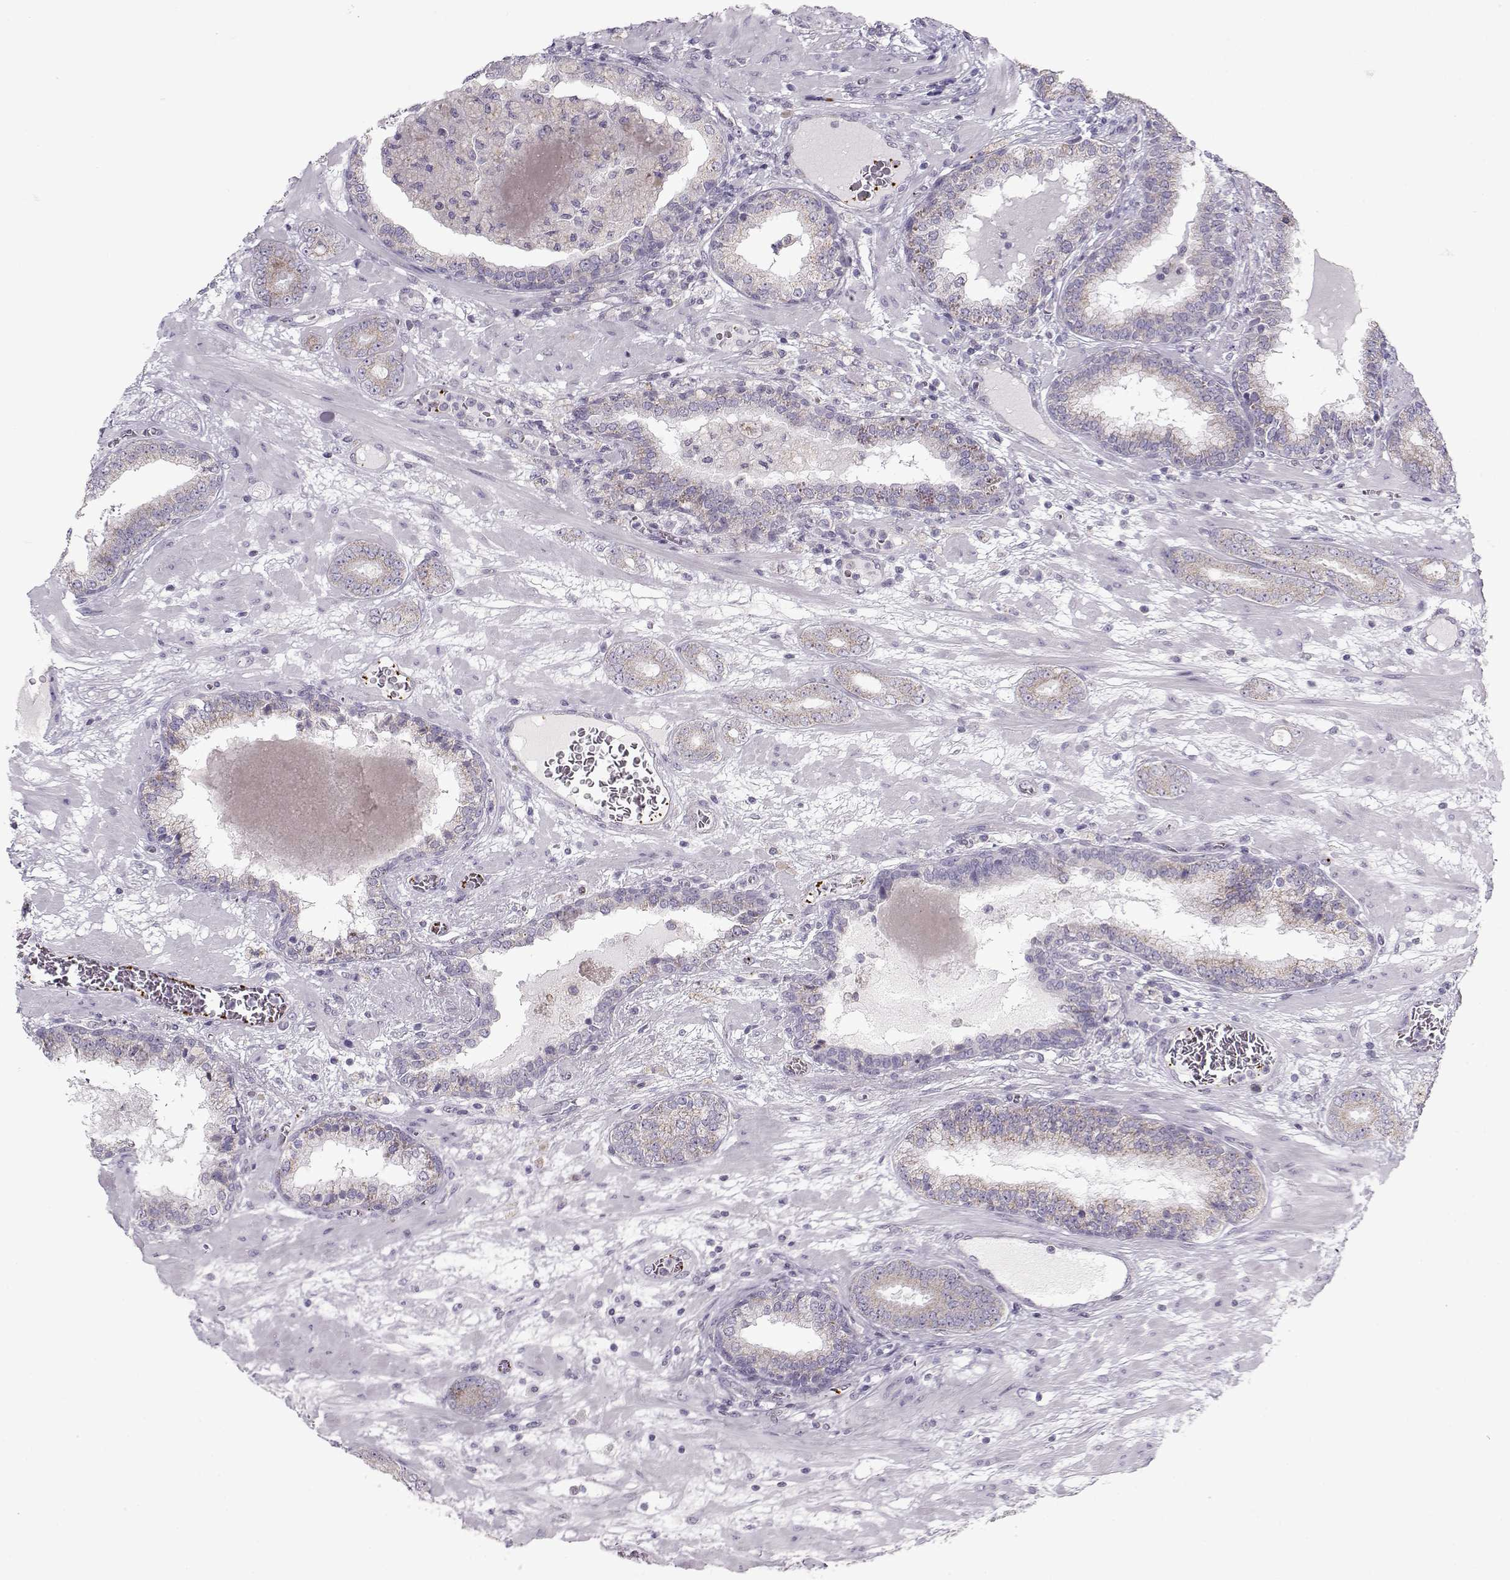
{"staining": {"intensity": "weak", "quantity": "<25%", "location": "cytoplasmic/membranous"}, "tissue": "prostate cancer", "cell_type": "Tumor cells", "image_type": "cancer", "snomed": [{"axis": "morphology", "description": "Adenocarcinoma, Low grade"}, {"axis": "topography", "description": "Prostate"}], "caption": "Tumor cells show no significant protein expression in low-grade adenocarcinoma (prostate). (DAB immunohistochemistry (IHC) with hematoxylin counter stain).", "gene": "KLF17", "patient": {"sex": "male", "age": 60}}